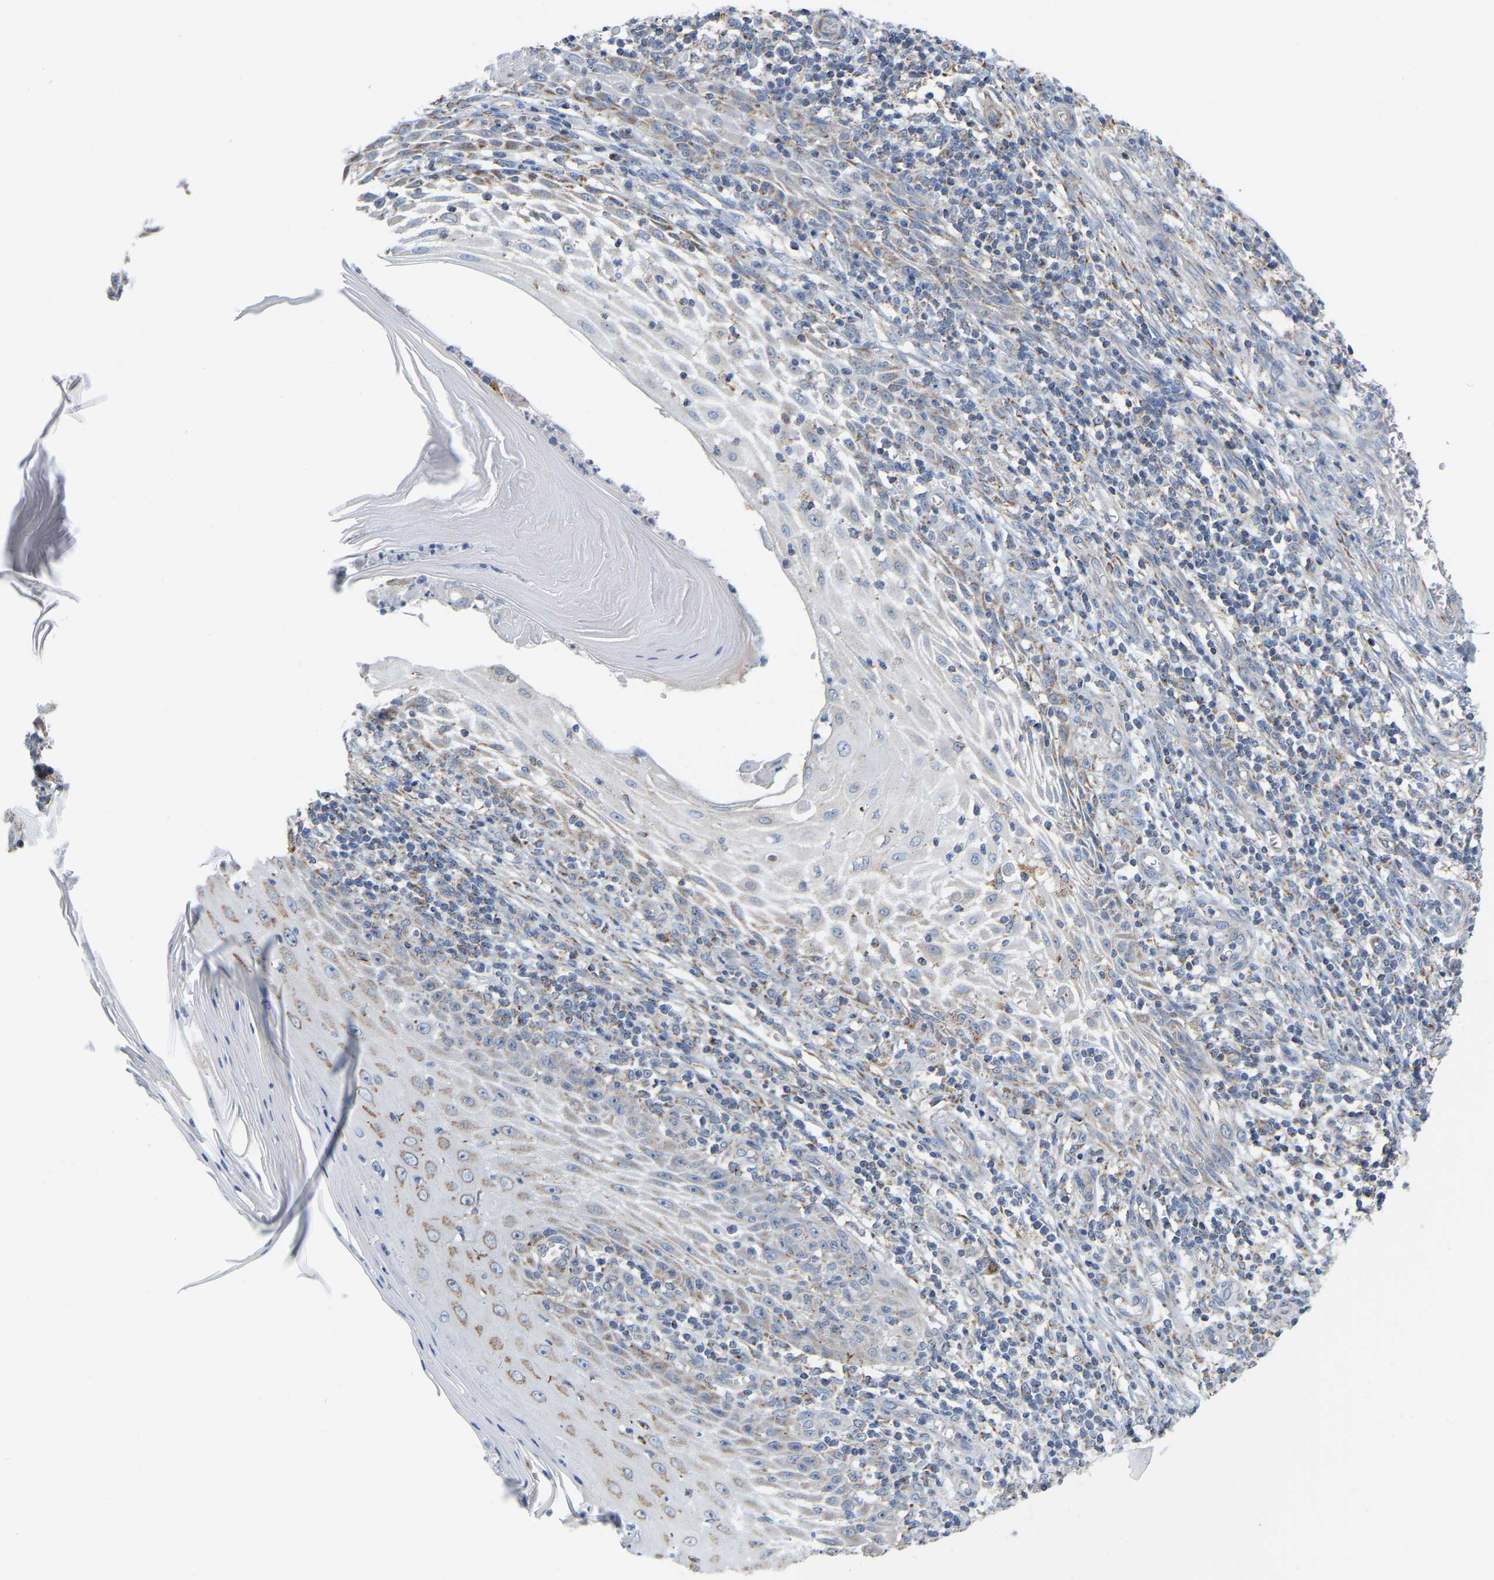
{"staining": {"intensity": "weak", "quantity": "25%-75%", "location": "cytoplasmic/membranous"}, "tissue": "skin cancer", "cell_type": "Tumor cells", "image_type": "cancer", "snomed": [{"axis": "morphology", "description": "Squamous cell carcinoma, NOS"}, {"axis": "topography", "description": "Skin"}], "caption": "Skin squamous cell carcinoma tissue shows weak cytoplasmic/membranous positivity in about 25%-75% of tumor cells", "gene": "CBLB", "patient": {"sex": "female", "age": 73}}